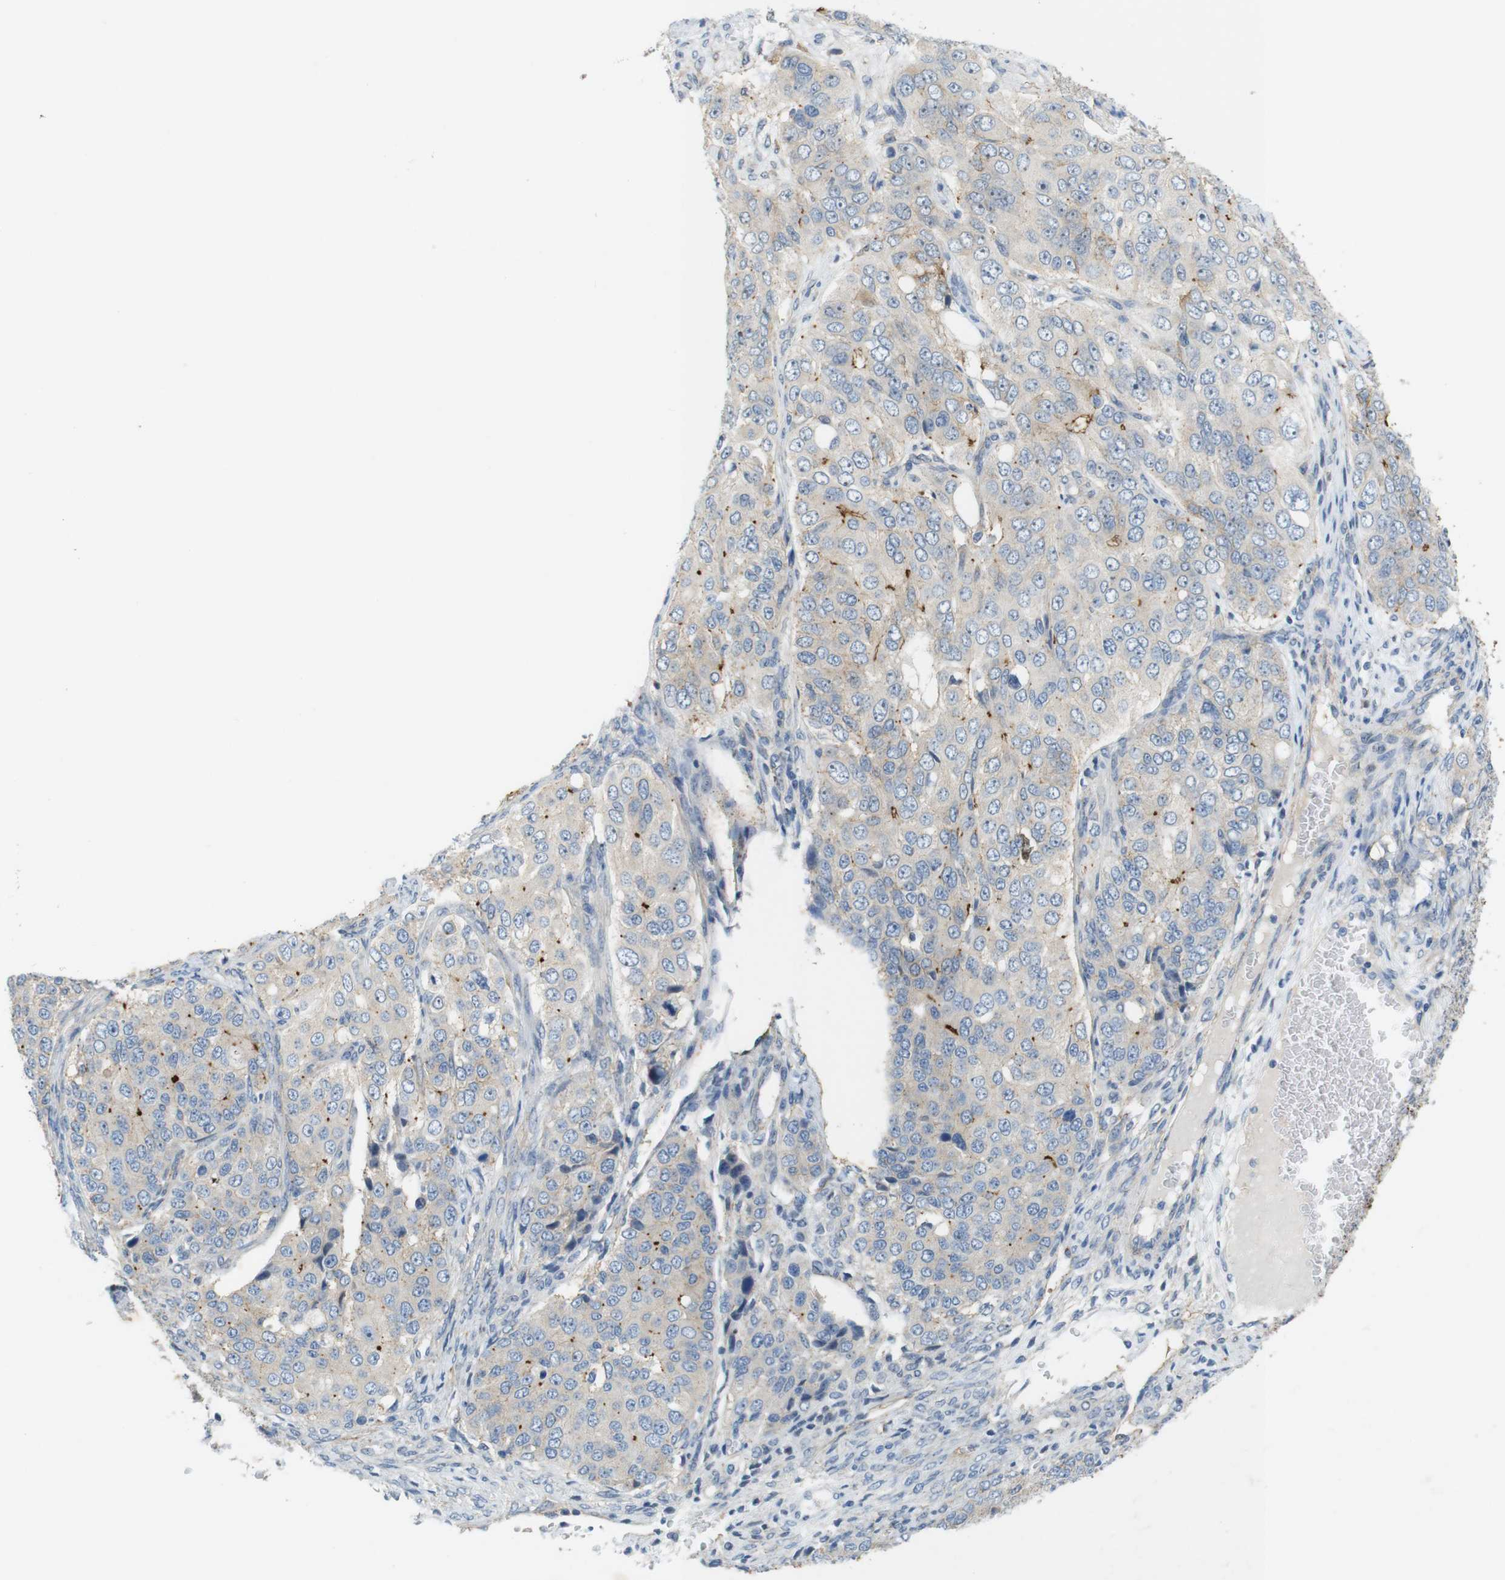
{"staining": {"intensity": "weak", "quantity": "<25%", "location": "cytoplasmic/membranous"}, "tissue": "ovarian cancer", "cell_type": "Tumor cells", "image_type": "cancer", "snomed": [{"axis": "morphology", "description": "Carcinoma, endometroid"}, {"axis": "topography", "description": "Ovary"}], "caption": "Protein analysis of endometroid carcinoma (ovarian) exhibits no significant staining in tumor cells.", "gene": "TJP3", "patient": {"sex": "female", "age": 51}}